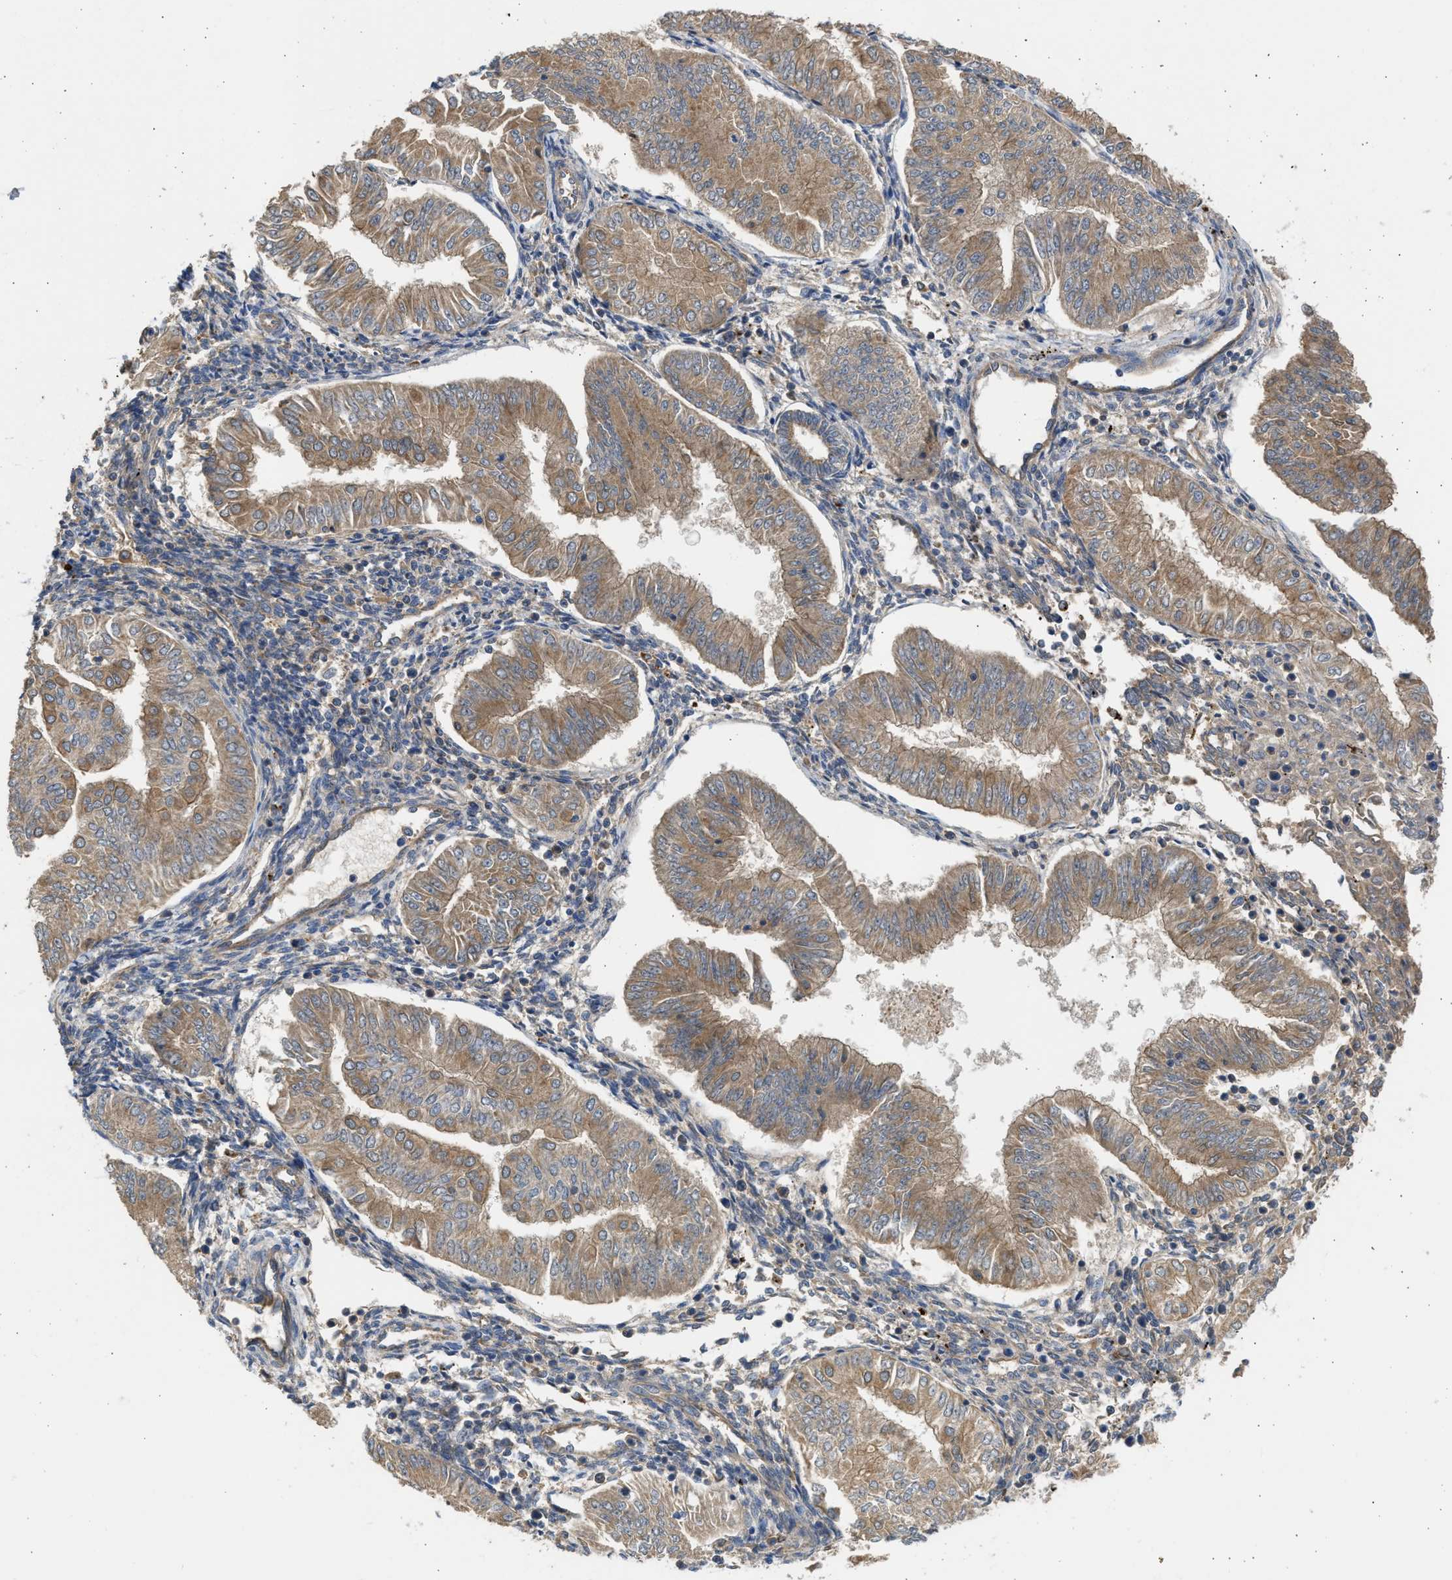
{"staining": {"intensity": "moderate", "quantity": ">75%", "location": "cytoplasmic/membranous"}, "tissue": "endometrial cancer", "cell_type": "Tumor cells", "image_type": "cancer", "snomed": [{"axis": "morphology", "description": "Normal tissue, NOS"}, {"axis": "morphology", "description": "Adenocarcinoma, NOS"}, {"axis": "topography", "description": "Endometrium"}], "caption": "The immunohistochemical stain shows moderate cytoplasmic/membranous expression in tumor cells of endometrial cancer (adenocarcinoma) tissue. (Stains: DAB in brown, nuclei in blue, Microscopy: brightfield microscopy at high magnification).", "gene": "CSRNP2", "patient": {"sex": "female", "age": 53}}